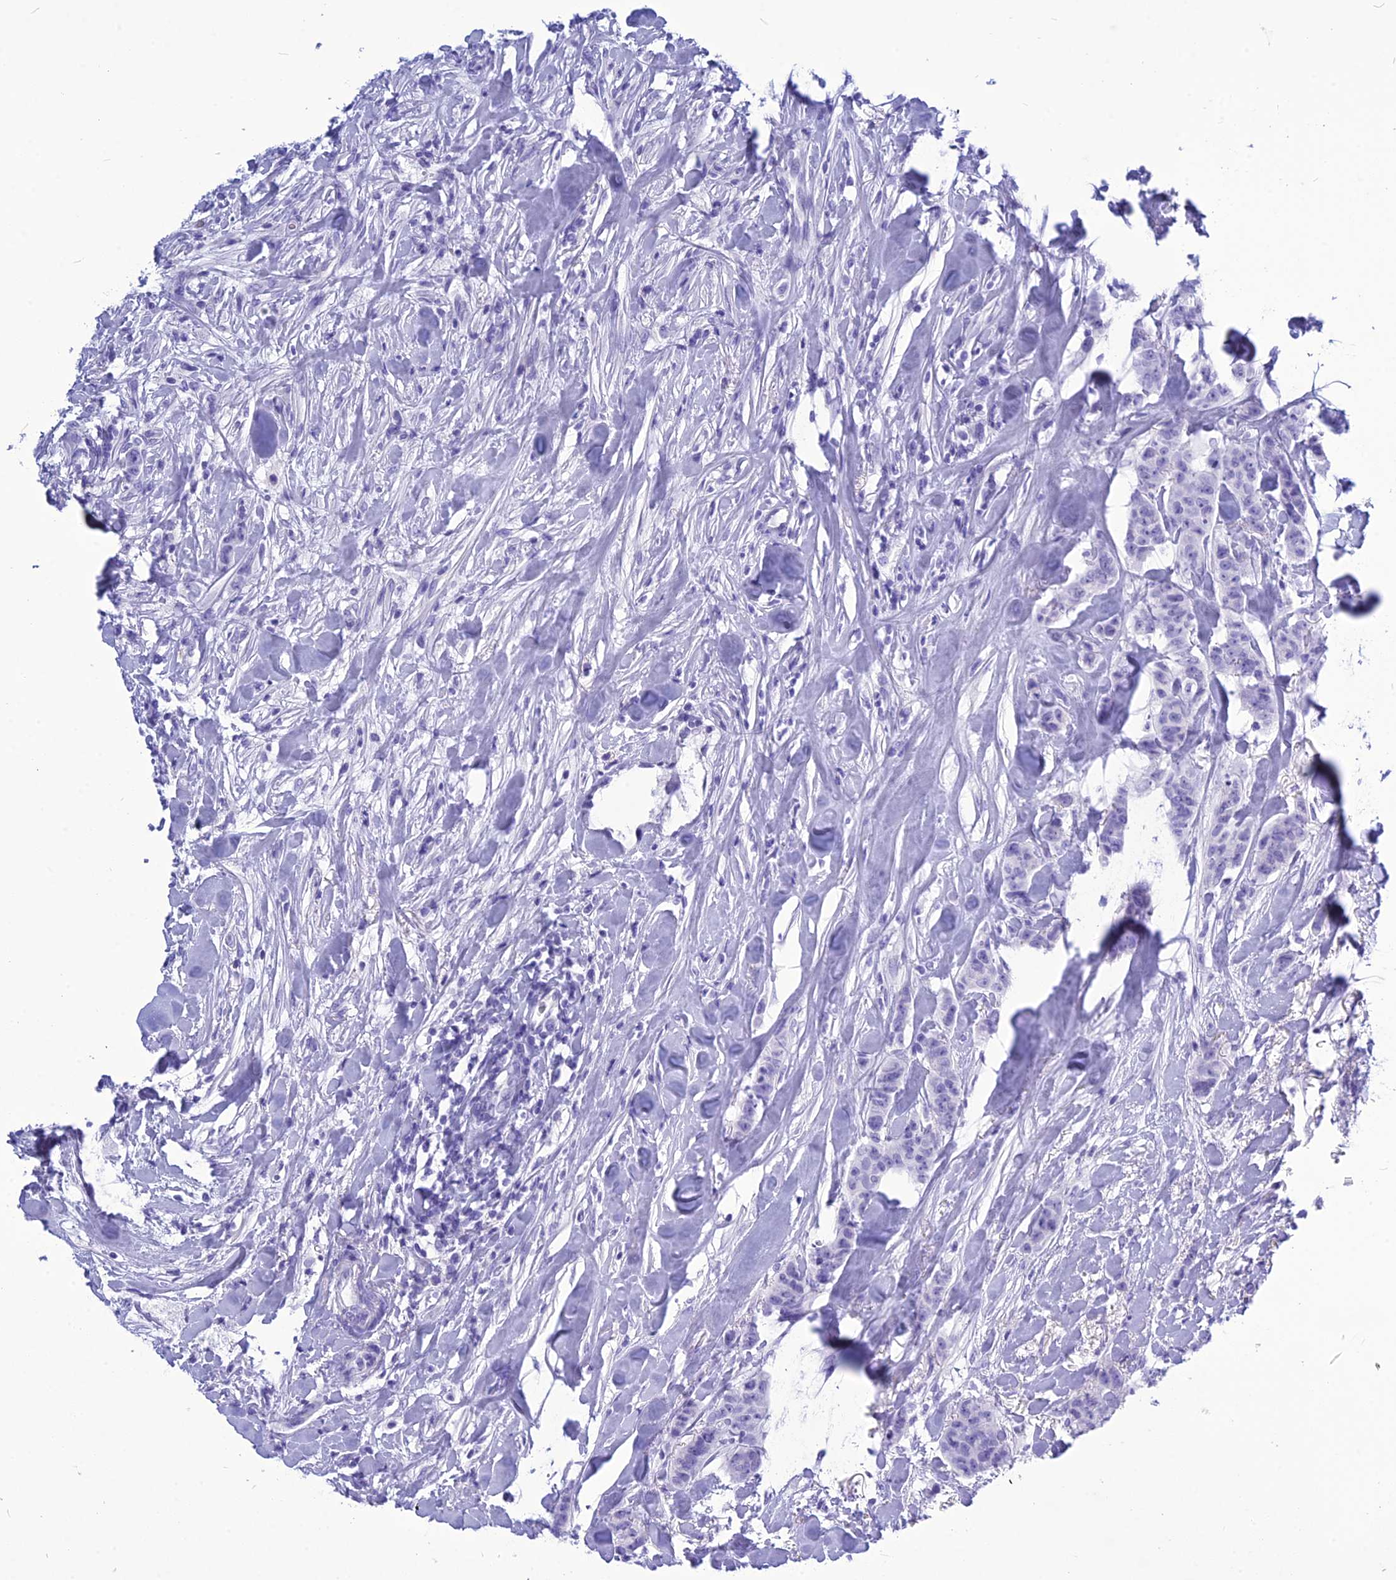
{"staining": {"intensity": "negative", "quantity": "none", "location": "none"}, "tissue": "breast cancer", "cell_type": "Tumor cells", "image_type": "cancer", "snomed": [{"axis": "morphology", "description": "Duct carcinoma"}, {"axis": "topography", "description": "Breast"}], "caption": "Human breast cancer stained for a protein using immunohistochemistry reveals no positivity in tumor cells.", "gene": "BBS2", "patient": {"sex": "female", "age": 40}}